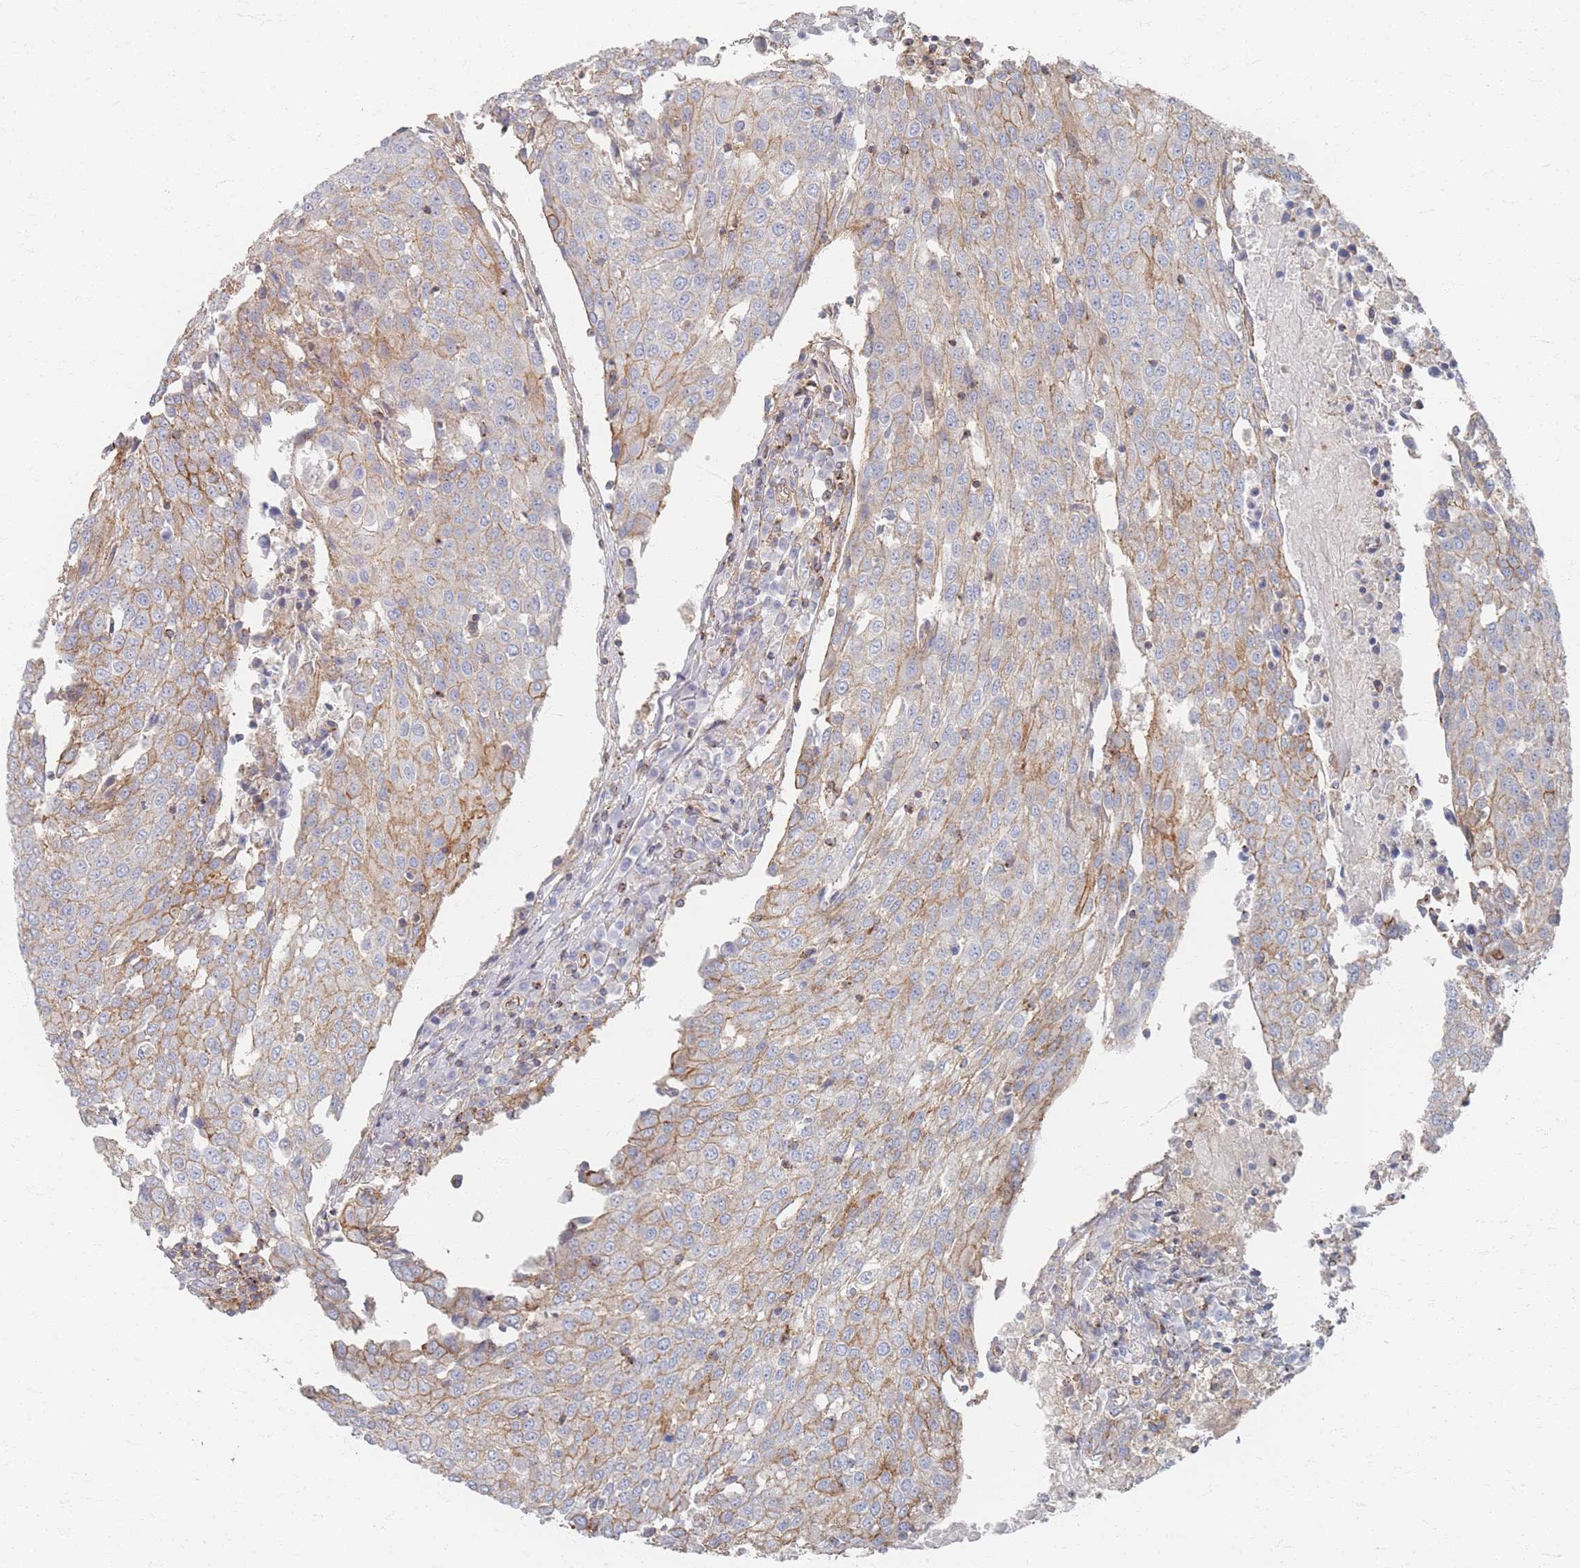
{"staining": {"intensity": "weak", "quantity": "25%-75%", "location": "cytoplasmic/membranous"}, "tissue": "urothelial cancer", "cell_type": "Tumor cells", "image_type": "cancer", "snomed": [{"axis": "morphology", "description": "Urothelial carcinoma, High grade"}, {"axis": "topography", "description": "Urinary bladder"}], "caption": "Urothelial carcinoma (high-grade) stained with immunohistochemistry (IHC) displays weak cytoplasmic/membranous staining in about 25%-75% of tumor cells.", "gene": "GNB1", "patient": {"sex": "female", "age": 85}}